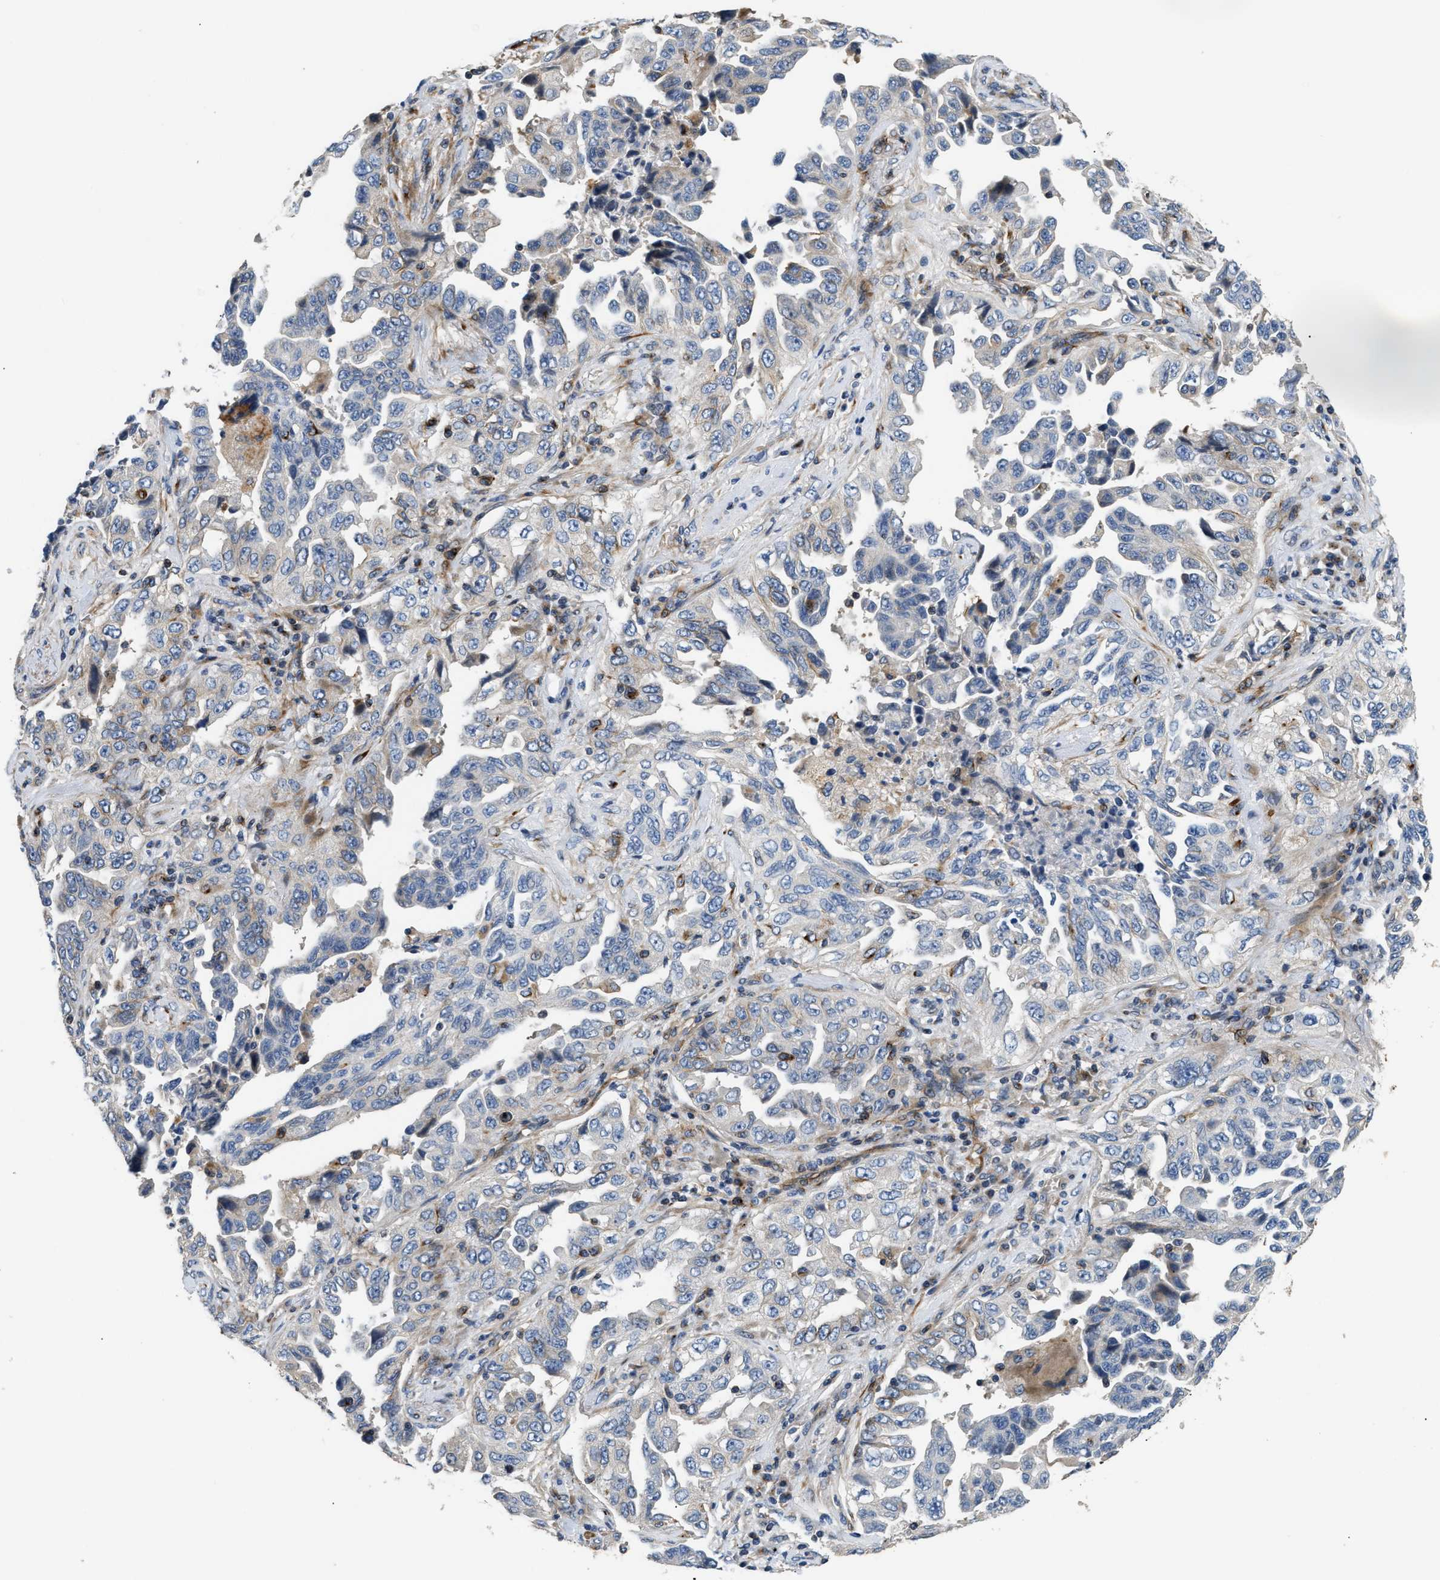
{"staining": {"intensity": "negative", "quantity": "none", "location": "none"}, "tissue": "lung cancer", "cell_type": "Tumor cells", "image_type": "cancer", "snomed": [{"axis": "morphology", "description": "Adenocarcinoma, NOS"}, {"axis": "topography", "description": "Lung"}], "caption": "The micrograph displays no significant positivity in tumor cells of lung adenocarcinoma.", "gene": "IL17RC", "patient": {"sex": "female", "age": 51}}